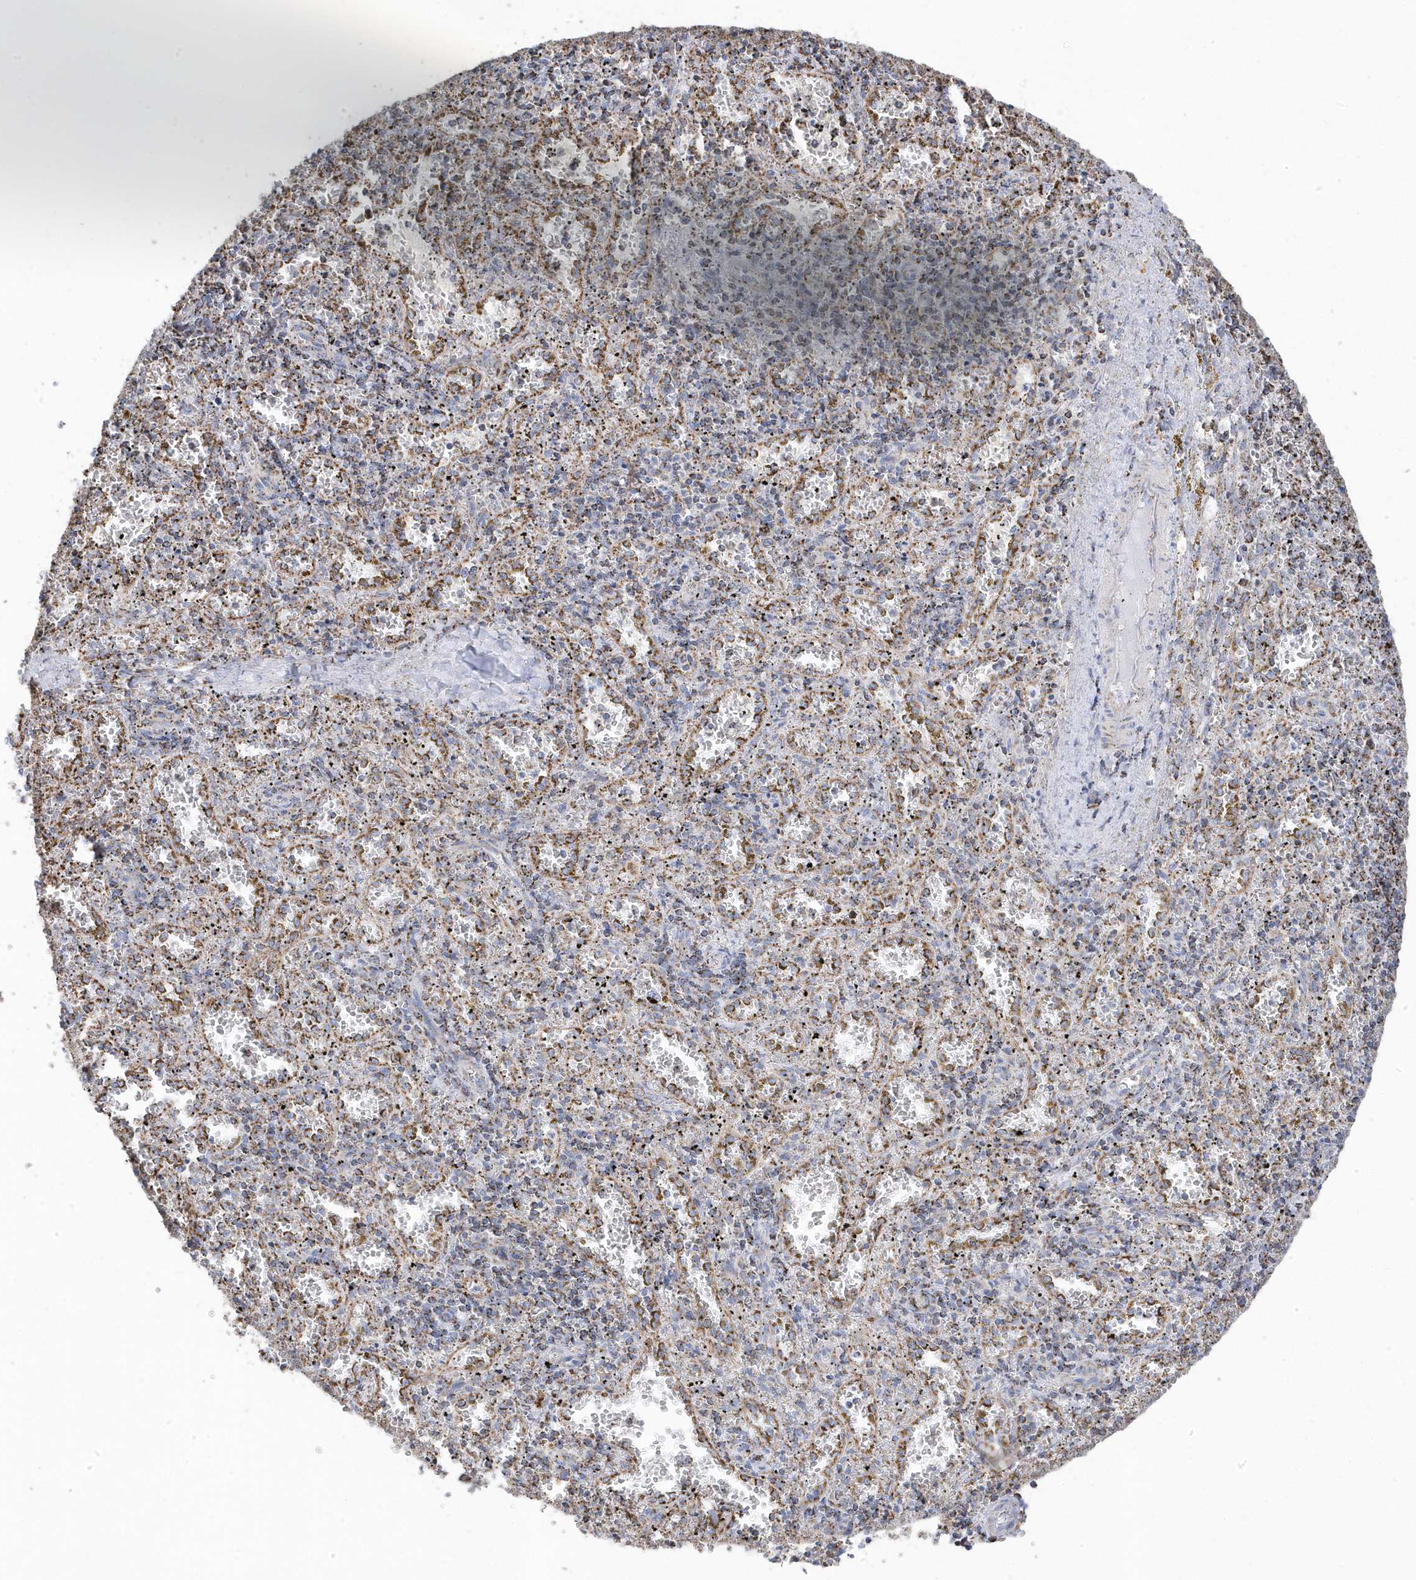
{"staining": {"intensity": "moderate", "quantity": "25%-75%", "location": "cytoplasmic/membranous"}, "tissue": "spleen", "cell_type": "Cells in red pulp", "image_type": "normal", "snomed": [{"axis": "morphology", "description": "Normal tissue, NOS"}, {"axis": "topography", "description": "Spleen"}], "caption": "About 25%-75% of cells in red pulp in unremarkable spleen show moderate cytoplasmic/membranous protein expression as visualized by brown immunohistochemical staining.", "gene": "GTPBP8", "patient": {"sex": "male", "age": 11}}